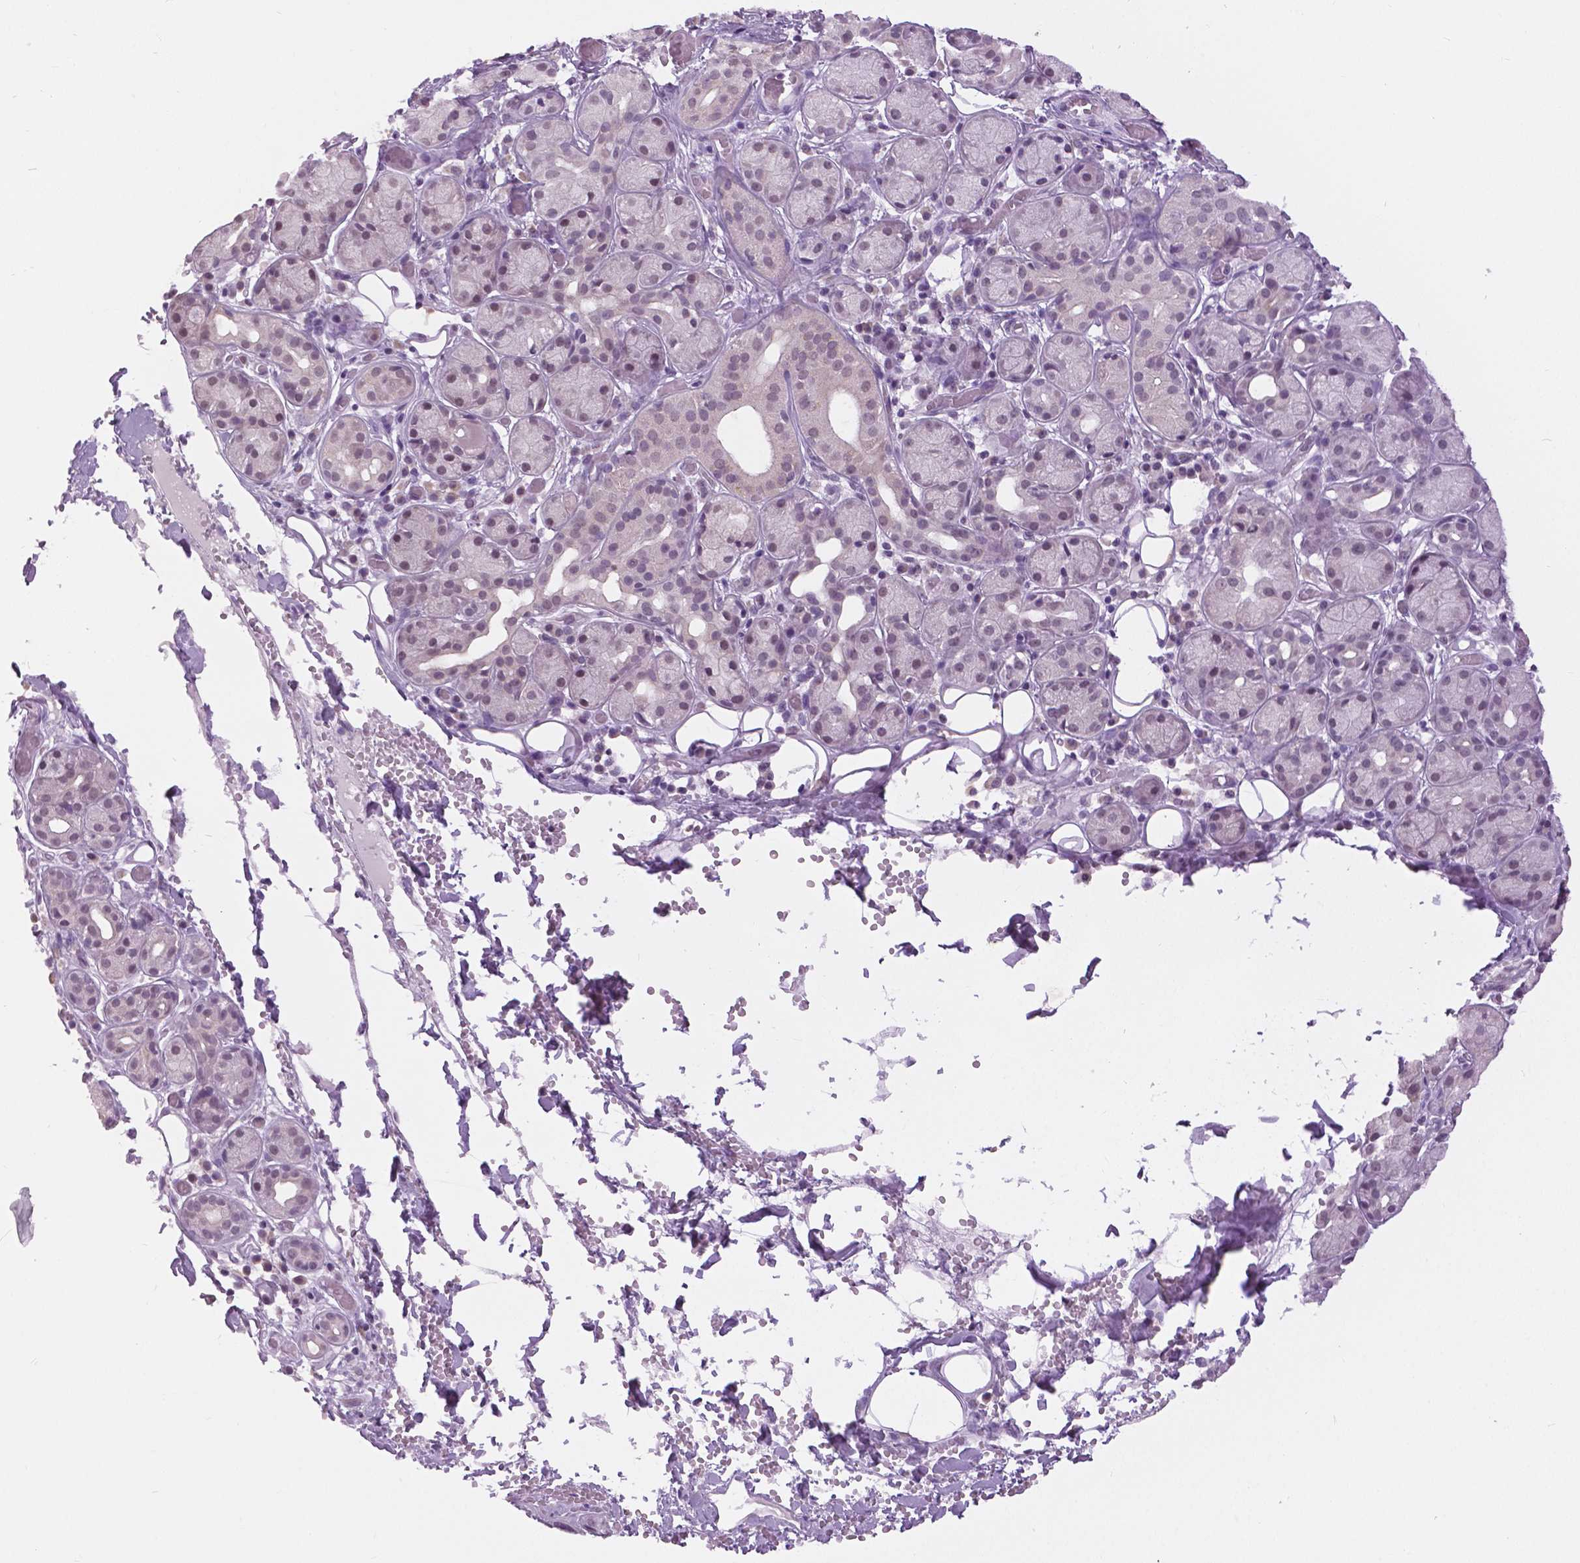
{"staining": {"intensity": "negative", "quantity": "none", "location": "none"}, "tissue": "salivary gland", "cell_type": "Glandular cells", "image_type": "normal", "snomed": [{"axis": "morphology", "description": "Normal tissue, NOS"}, {"axis": "topography", "description": "Salivary gland"}, {"axis": "topography", "description": "Peripheral nerve tissue"}], "caption": "Benign salivary gland was stained to show a protein in brown. There is no significant staining in glandular cells.", "gene": "MYOM1", "patient": {"sex": "male", "age": 71}}